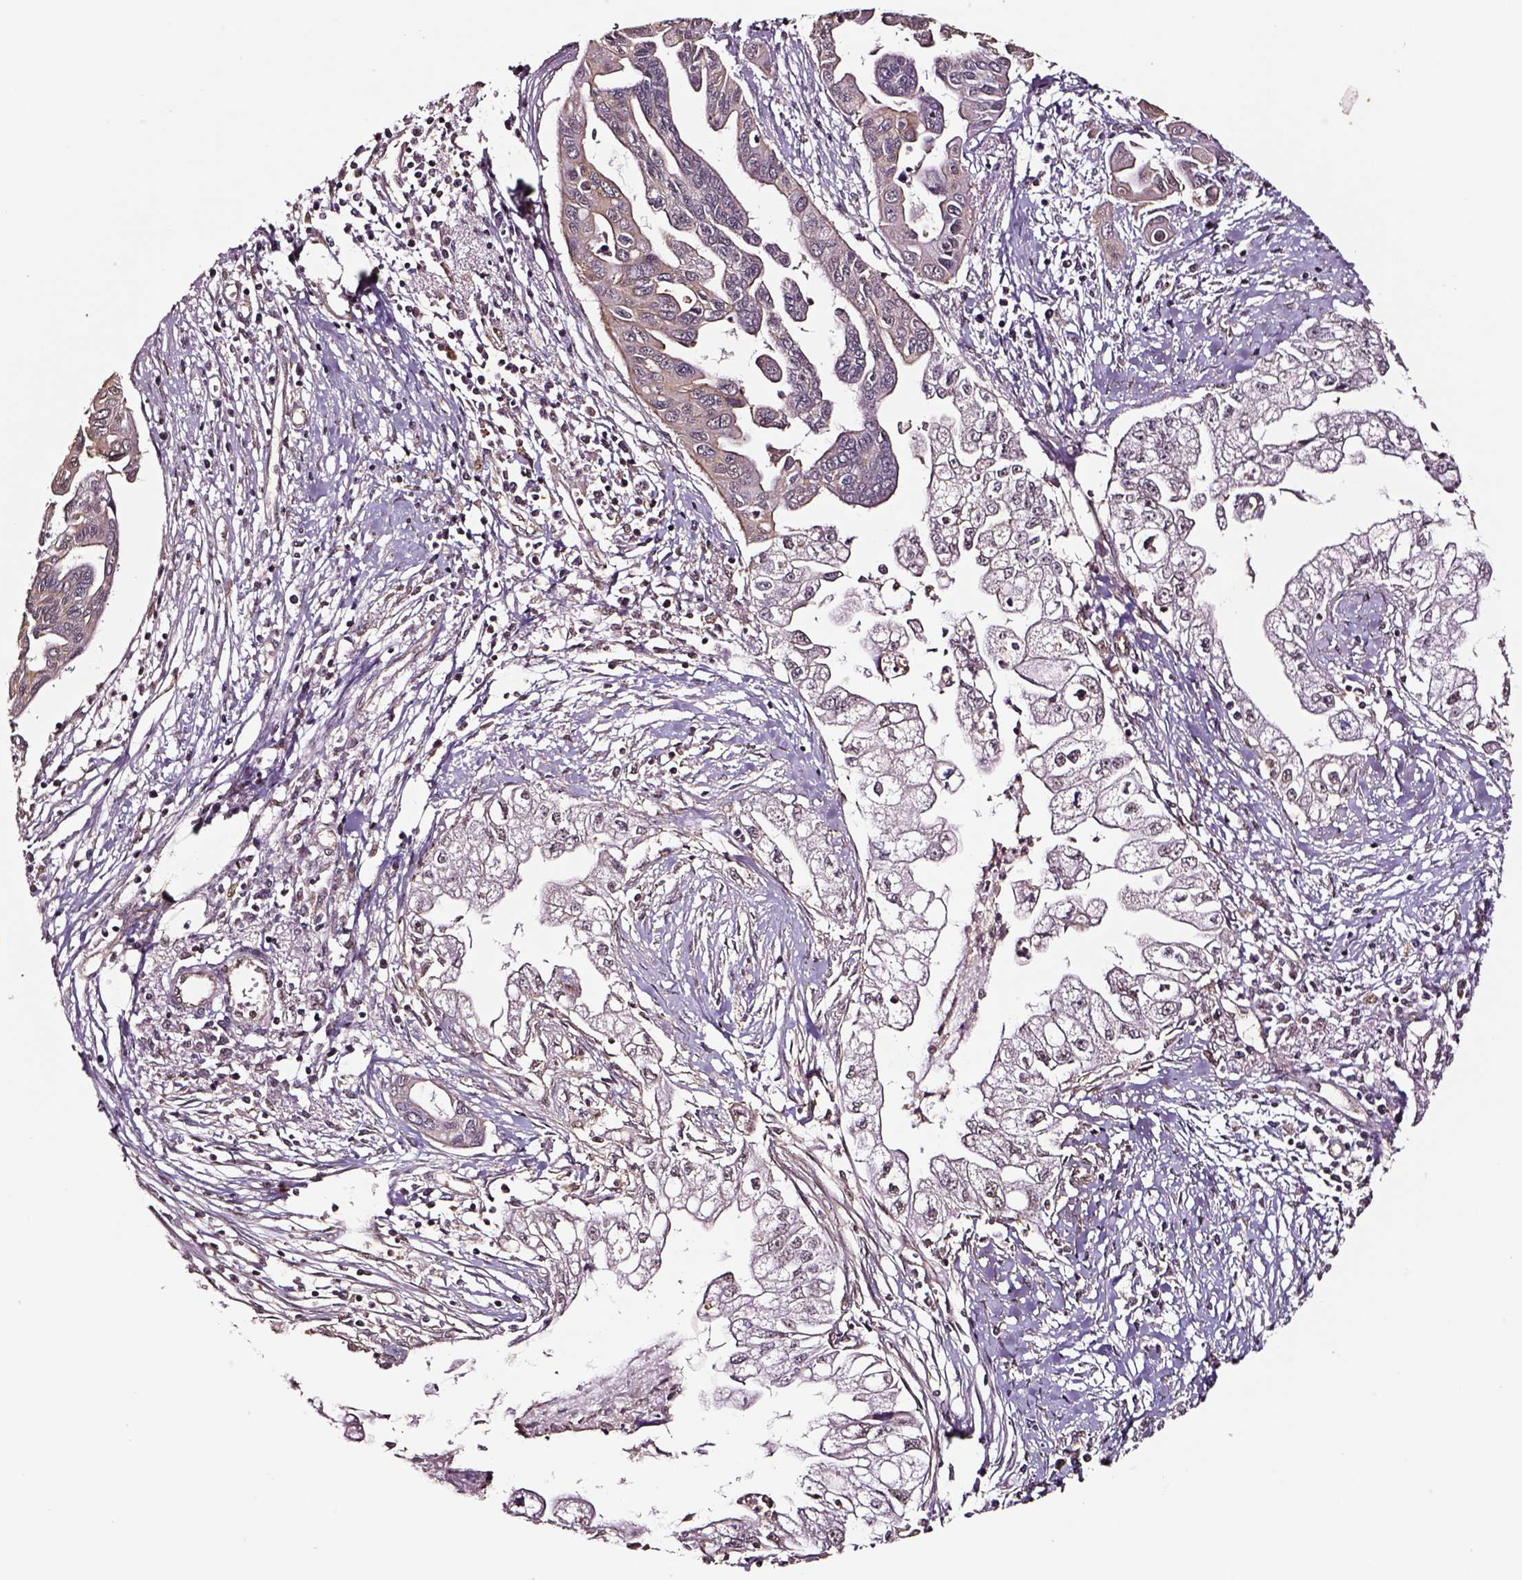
{"staining": {"intensity": "weak", "quantity": ">75%", "location": "cytoplasmic/membranous"}, "tissue": "pancreatic cancer", "cell_type": "Tumor cells", "image_type": "cancer", "snomed": [{"axis": "morphology", "description": "Adenocarcinoma, NOS"}, {"axis": "topography", "description": "Pancreas"}], "caption": "A photomicrograph of human pancreatic cancer (adenocarcinoma) stained for a protein shows weak cytoplasmic/membranous brown staining in tumor cells.", "gene": "RASSF5", "patient": {"sex": "male", "age": 70}}